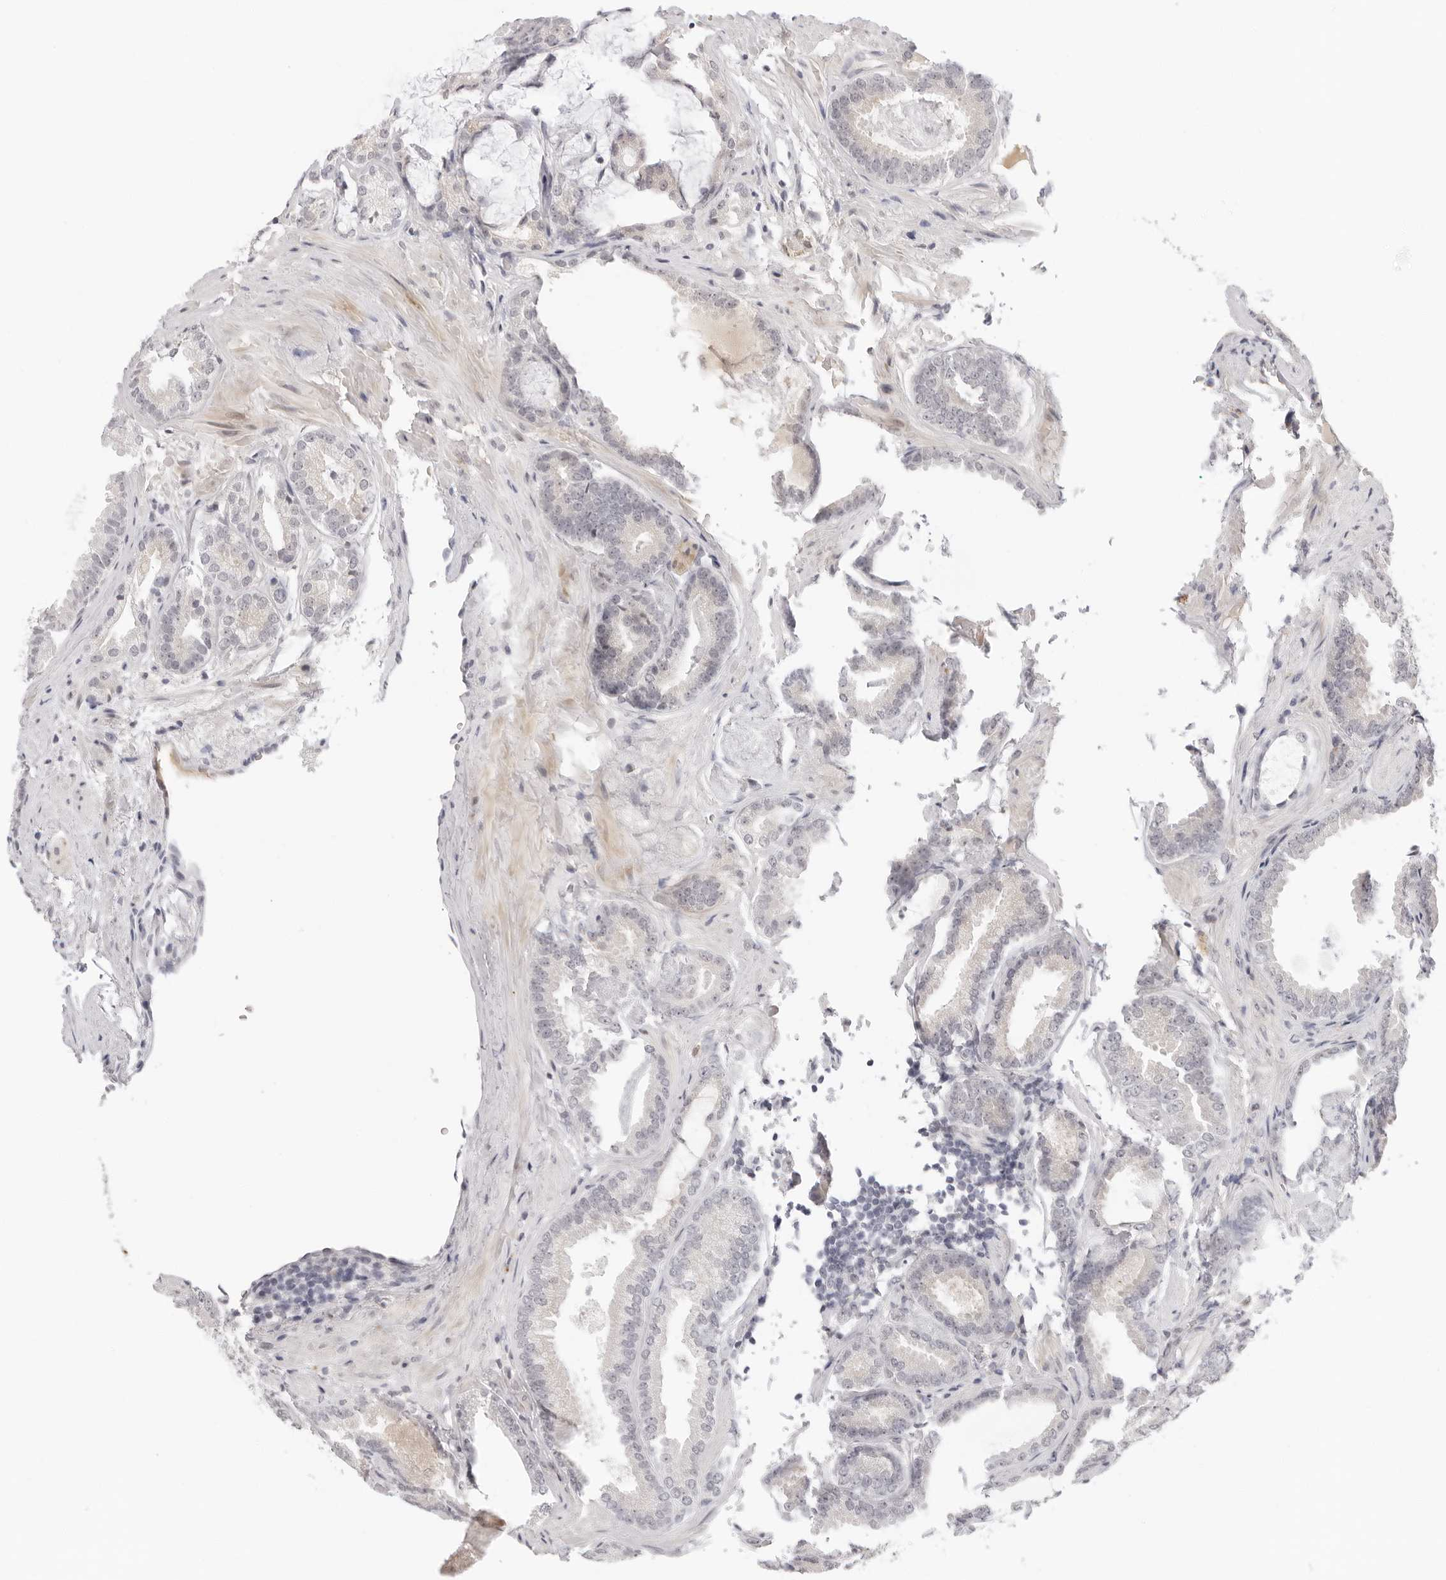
{"staining": {"intensity": "negative", "quantity": "none", "location": "none"}, "tissue": "prostate cancer", "cell_type": "Tumor cells", "image_type": "cancer", "snomed": [{"axis": "morphology", "description": "Adenocarcinoma, Low grade"}, {"axis": "topography", "description": "Prostate"}], "caption": "Immunohistochemistry (IHC) micrograph of neoplastic tissue: human adenocarcinoma (low-grade) (prostate) stained with DAB (3,3'-diaminobenzidine) exhibits no significant protein expression in tumor cells.", "gene": "STRADB", "patient": {"sex": "male", "age": 71}}